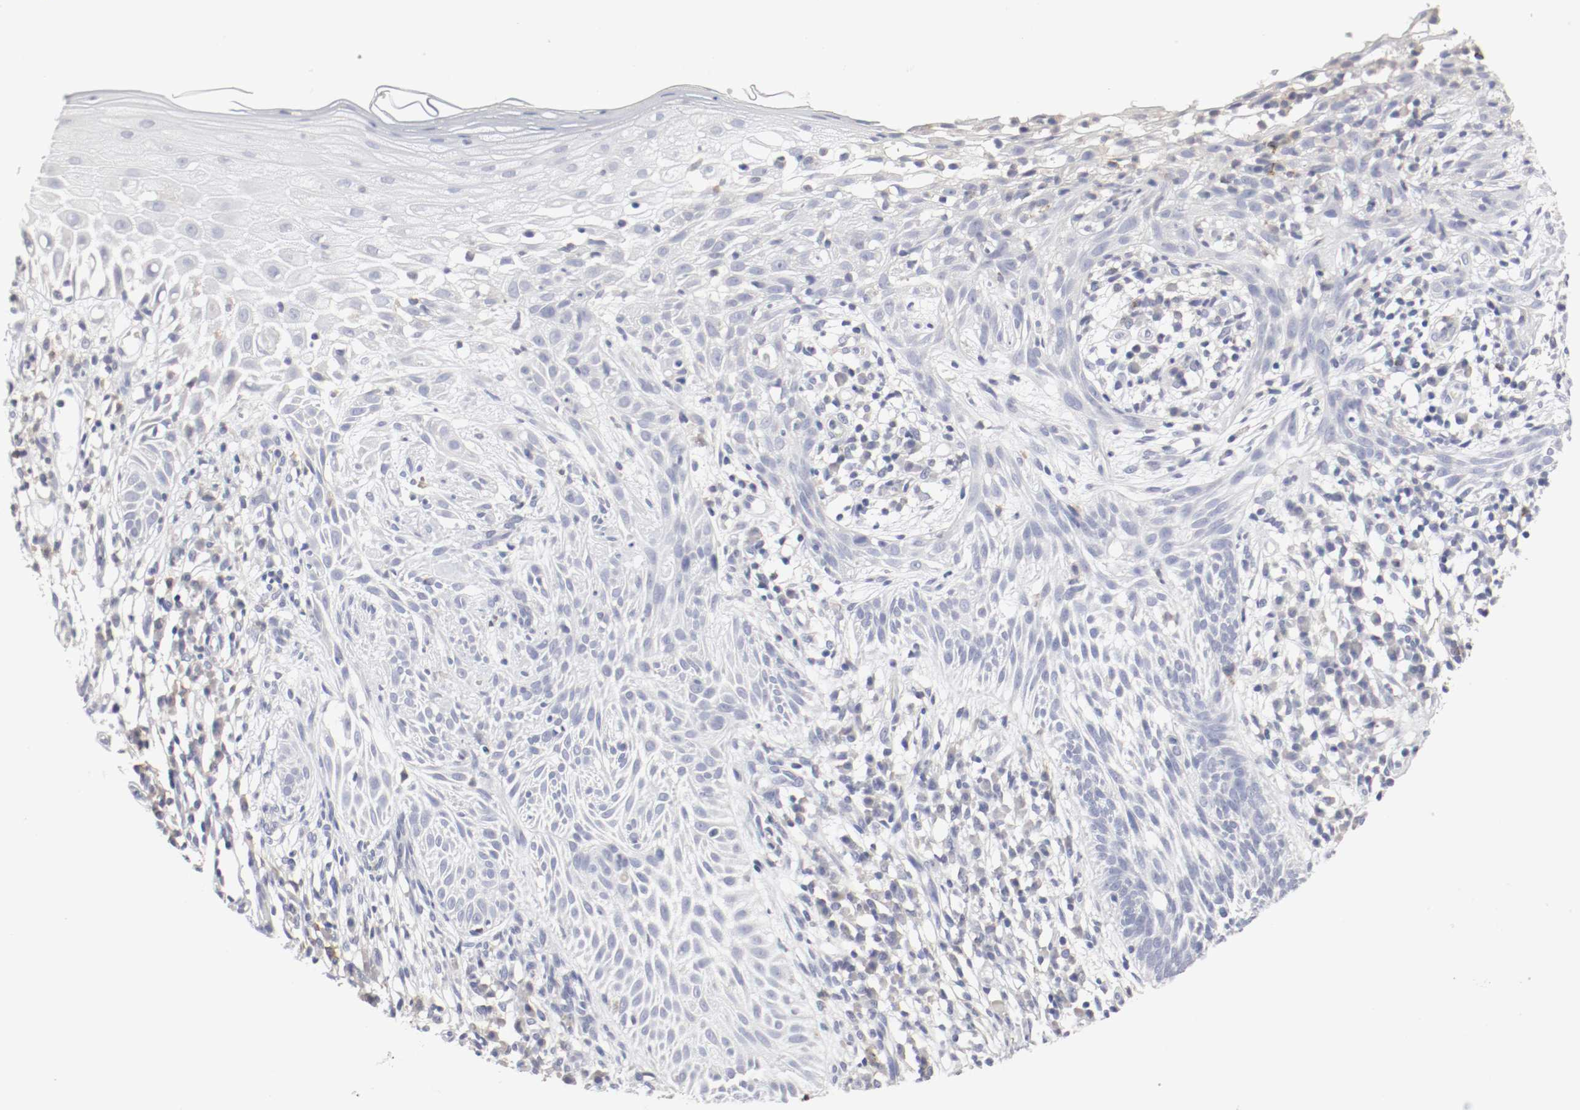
{"staining": {"intensity": "negative", "quantity": "none", "location": "none"}, "tissue": "skin cancer", "cell_type": "Tumor cells", "image_type": "cancer", "snomed": [{"axis": "morphology", "description": "Normal tissue, NOS"}, {"axis": "morphology", "description": "Basal cell carcinoma"}, {"axis": "topography", "description": "Skin"}], "caption": "The immunohistochemistry (IHC) image has no significant staining in tumor cells of skin cancer tissue.", "gene": "ITGAX", "patient": {"sex": "female", "age": 69}}